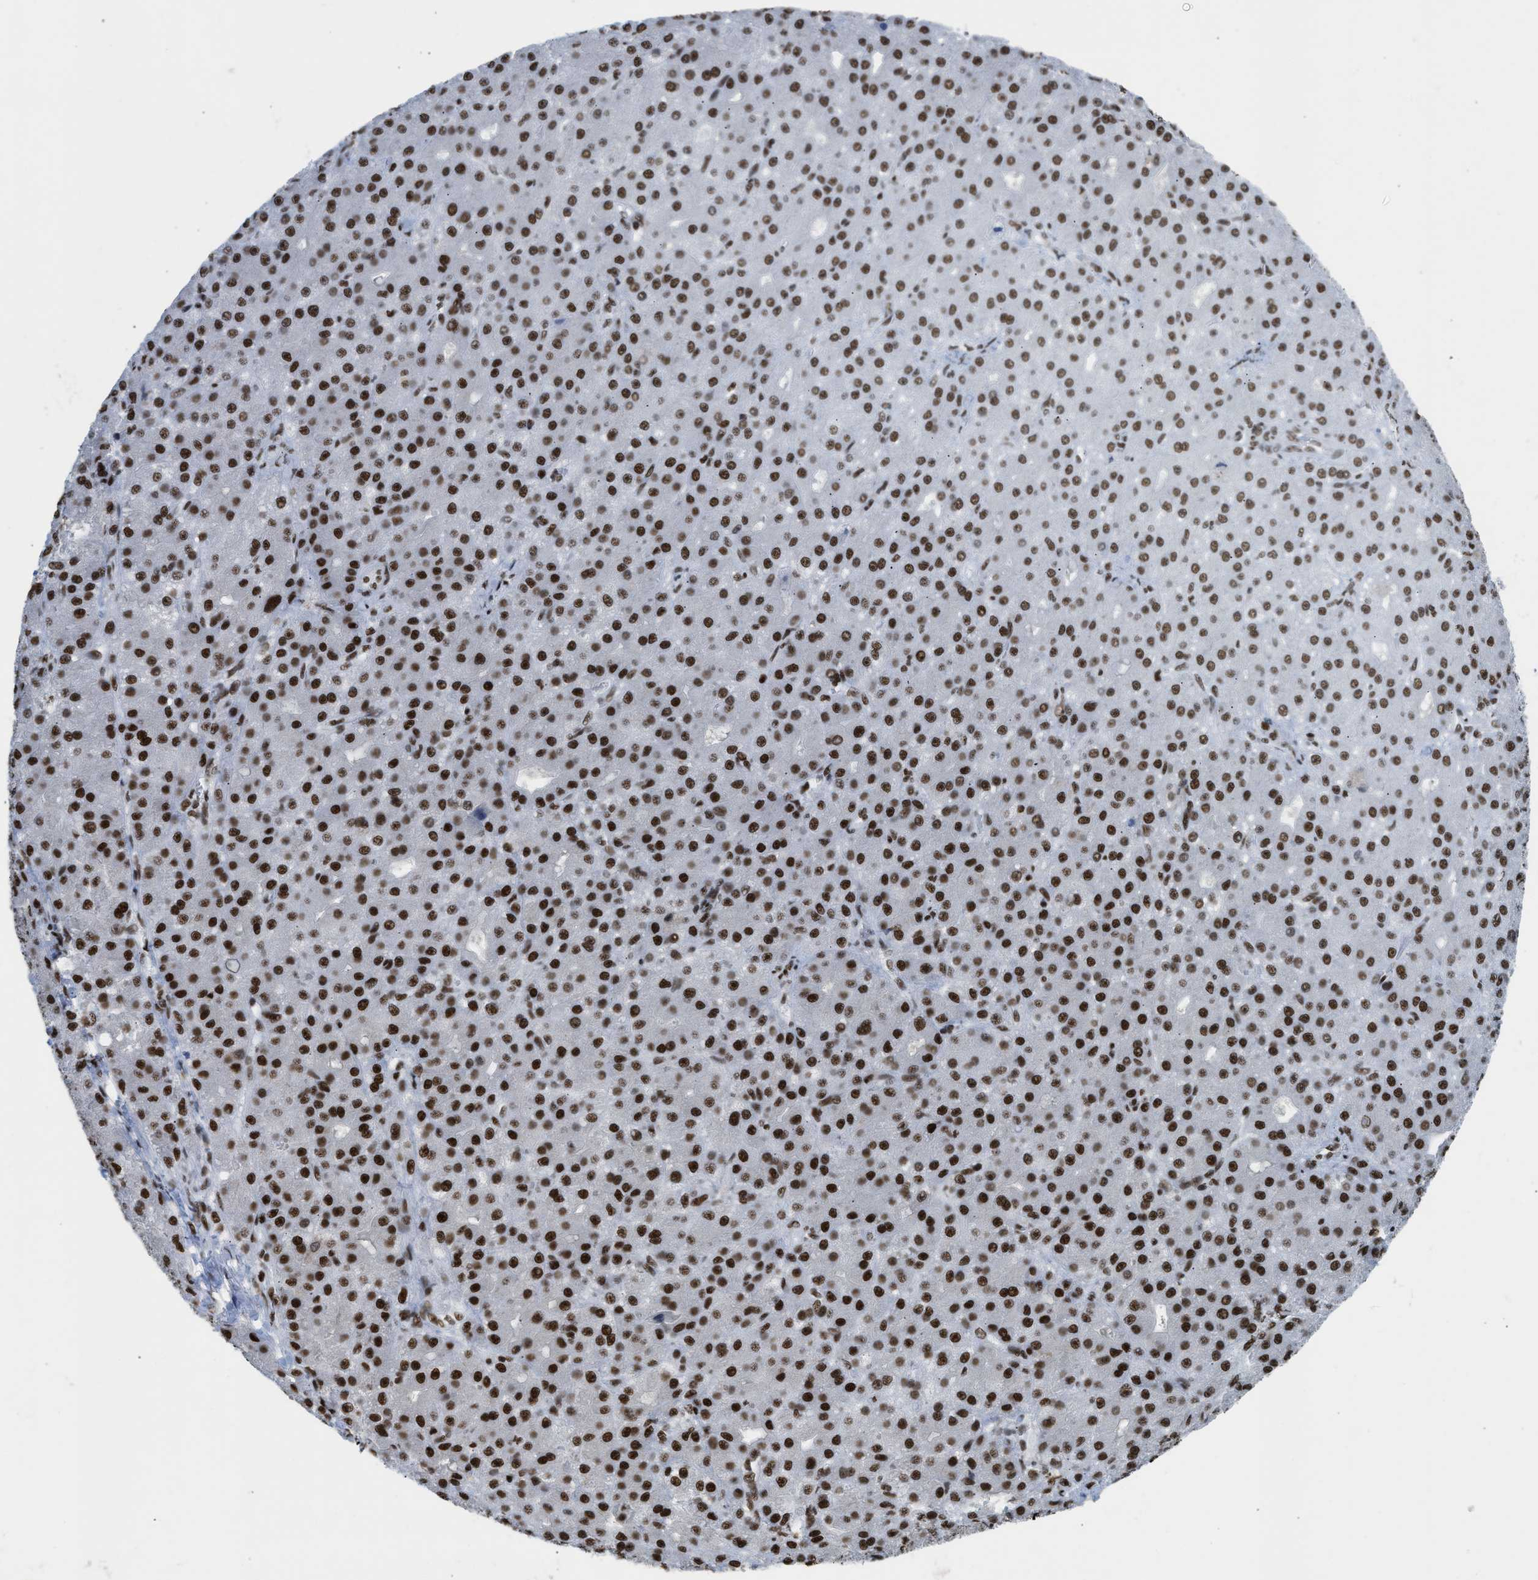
{"staining": {"intensity": "strong", "quantity": ">75%", "location": "nuclear"}, "tissue": "liver cancer", "cell_type": "Tumor cells", "image_type": "cancer", "snomed": [{"axis": "morphology", "description": "Carcinoma, Hepatocellular, NOS"}, {"axis": "topography", "description": "Liver"}], "caption": "Liver cancer (hepatocellular carcinoma) was stained to show a protein in brown. There is high levels of strong nuclear staining in about >75% of tumor cells.", "gene": "SCAF4", "patient": {"sex": "male", "age": 67}}